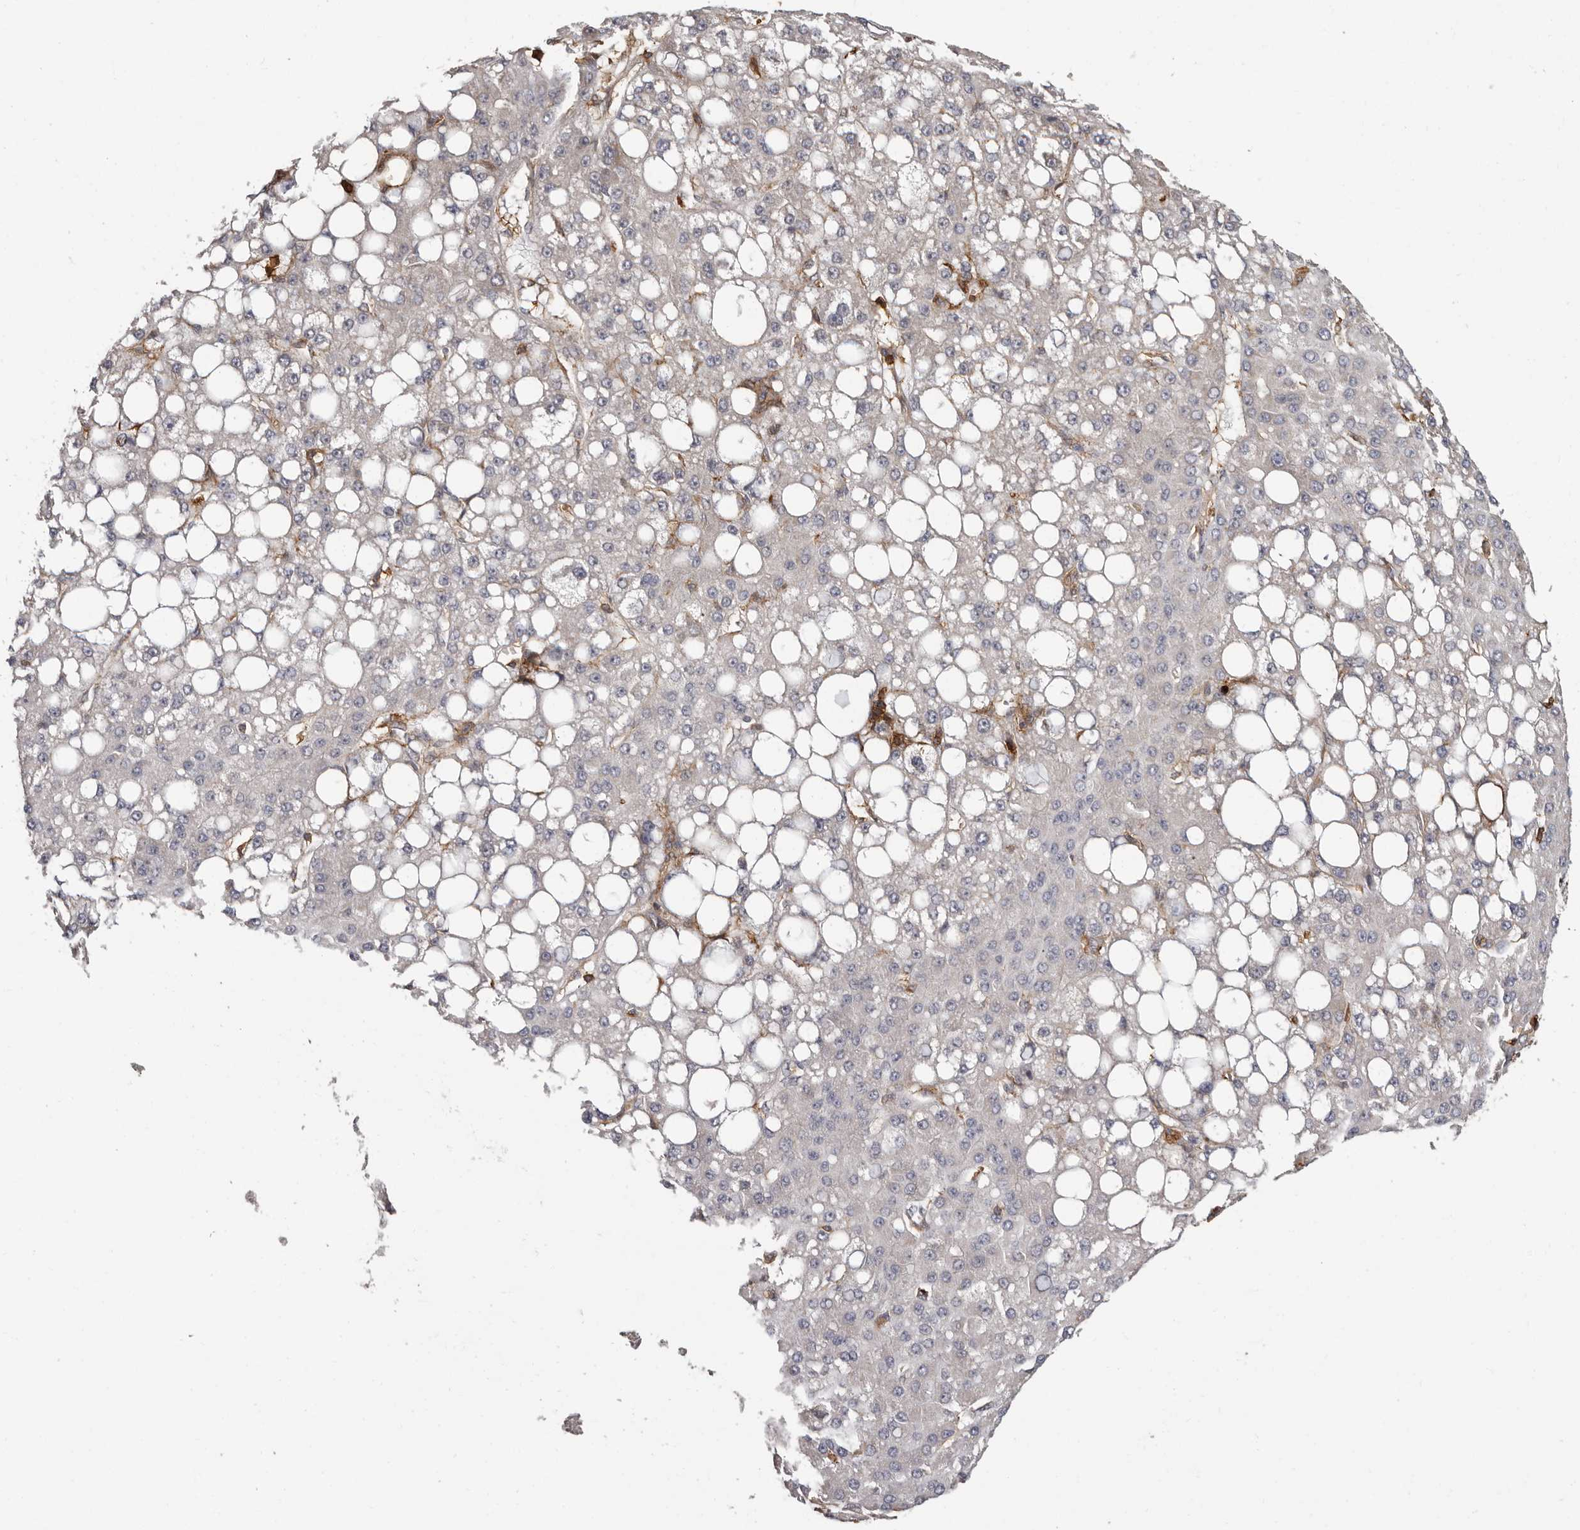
{"staining": {"intensity": "negative", "quantity": "none", "location": "none"}, "tissue": "liver cancer", "cell_type": "Tumor cells", "image_type": "cancer", "snomed": [{"axis": "morphology", "description": "Carcinoma, Hepatocellular, NOS"}, {"axis": "topography", "description": "Liver"}], "caption": "High power microscopy image of an IHC photomicrograph of liver hepatocellular carcinoma, revealing no significant staining in tumor cells. The staining was performed using DAB (3,3'-diaminobenzidine) to visualize the protein expression in brown, while the nuclei were stained in blue with hematoxylin (Magnification: 20x).", "gene": "PRR12", "patient": {"sex": "male", "age": 67}}